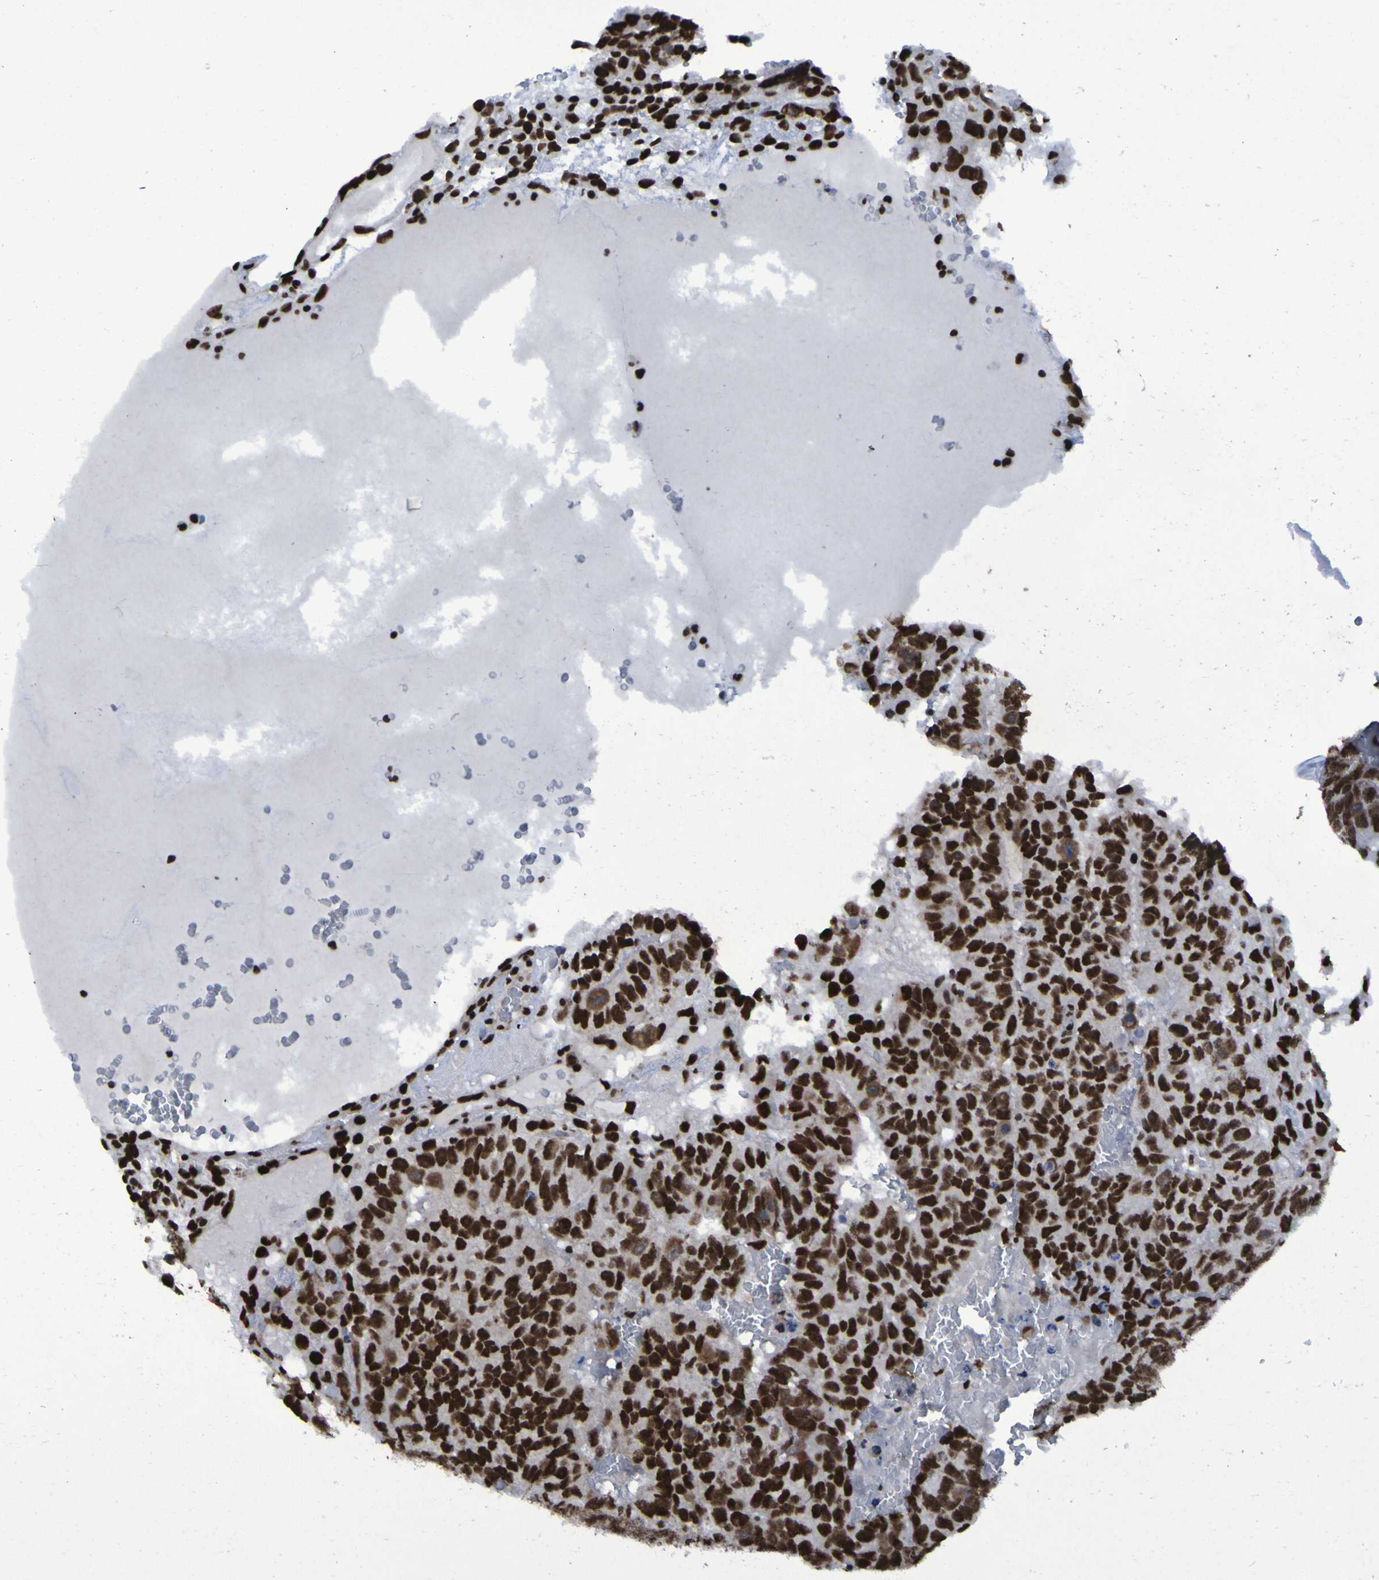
{"staining": {"intensity": "strong", "quantity": ">75%", "location": "nuclear"}, "tissue": "testis cancer", "cell_type": "Tumor cells", "image_type": "cancer", "snomed": [{"axis": "morphology", "description": "Seminoma, NOS"}, {"axis": "morphology", "description": "Carcinoma, Embryonal, NOS"}, {"axis": "topography", "description": "Testis"}], "caption": "IHC micrograph of neoplastic tissue: embryonal carcinoma (testis) stained using IHC reveals high levels of strong protein expression localized specifically in the nuclear of tumor cells, appearing as a nuclear brown color.", "gene": "HNRNPR", "patient": {"sex": "male", "age": 52}}